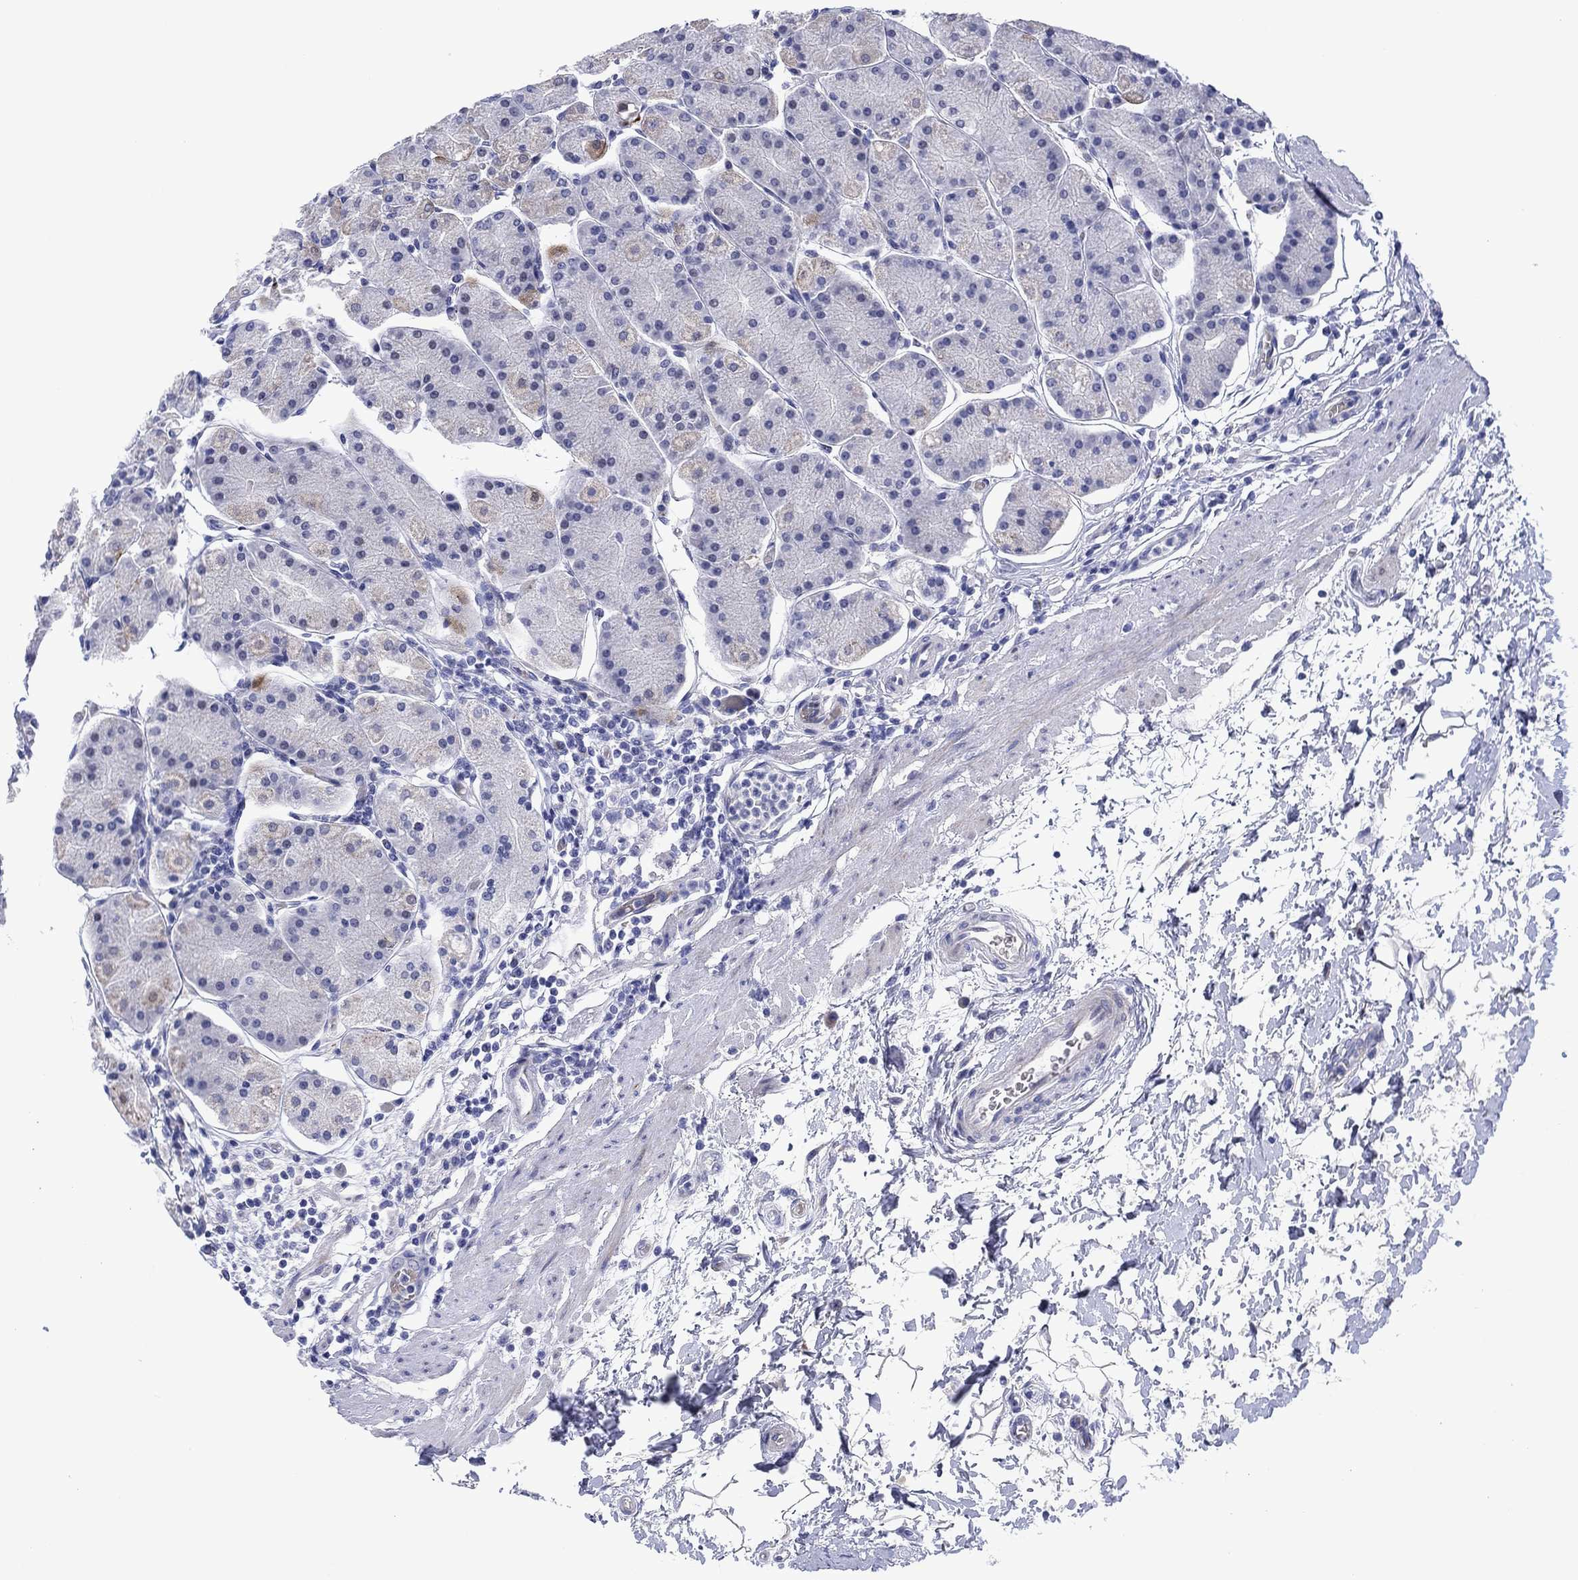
{"staining": {"intensity": "weak", "quantity": "<25%", "location": "cytoplasmic/membranous"}, "tissue": "stomach", "cell_type": "Glandular cells", "image_type": "normal", "snomed": [{"axis": "morphology", "description": "Normal tissue, NOS"}, {"axis": "topography", "description": "Stomach"}], "caption": "The histopathology image demonstrates no staining of glandular cells in benign stomach. The staining is performed using DAB brown chromogen with nuclei counter-stained in using hematoxylin.", "gene": "SVEP1", "patient": {"sex": "male", "age": 54}}